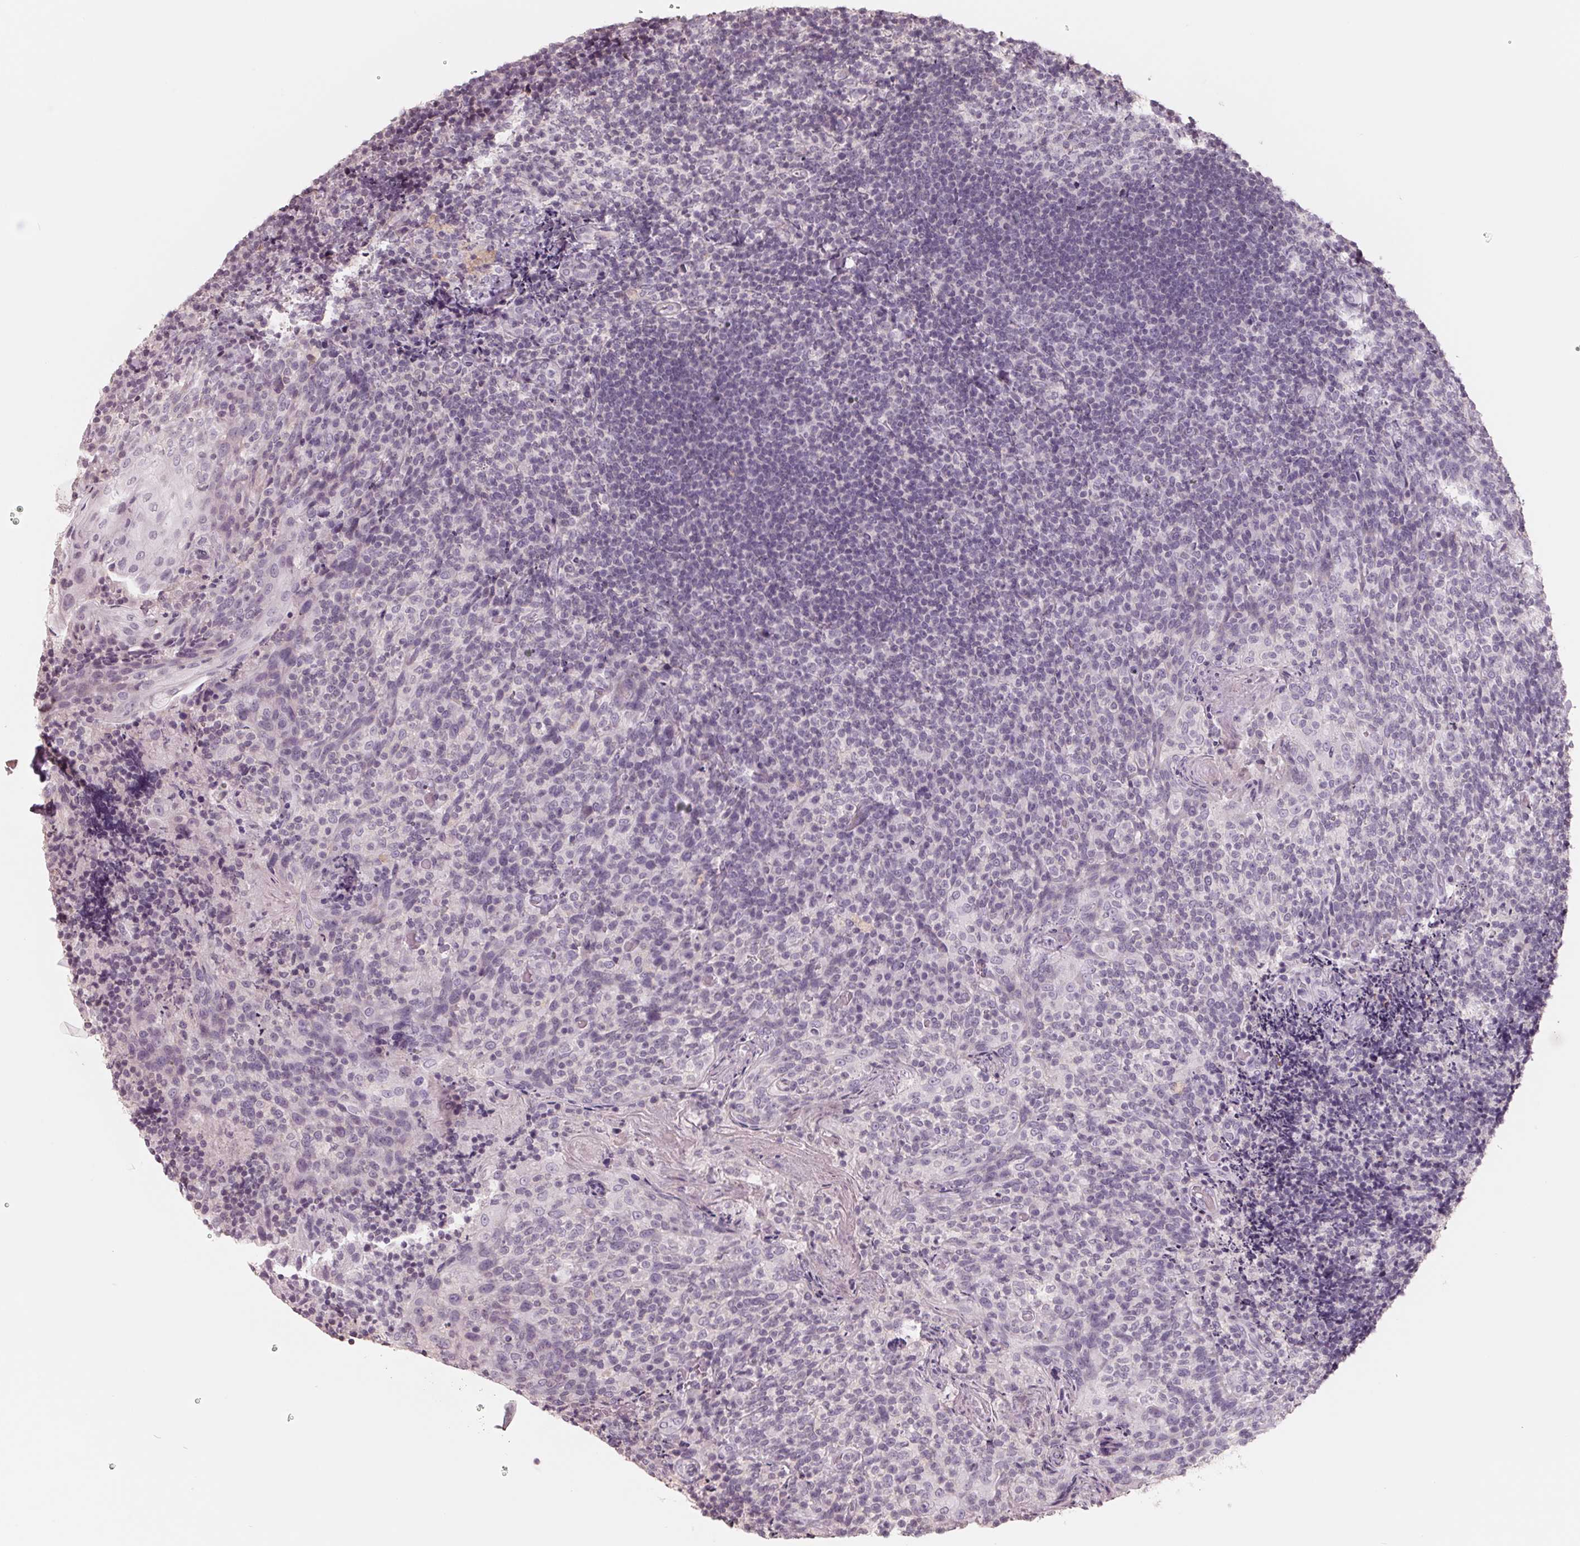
{"staining": {"intensity": "negative", "quantity": "none", "location": "none"}, "tissue": "tonsil", "cell_type": "Germinal center cells", "image_type": "normal", "snomed": [{"axis": "morphology", "description": "Normal tissue, NOS"}, {"axis": "topography", "description": "Tonsil"}], "caption": "High magnification brightfield microscopy of normal tonsil stained with DAB (3,3'-diaminobenzidine) (brown) and counterstained with hematoxylin (blue): germinal center cells show no significant staining. (IHC, brightfield microscopy, high magnification).", "gene": "FTCD", "patient": {"sex": "female", "age": 10}}